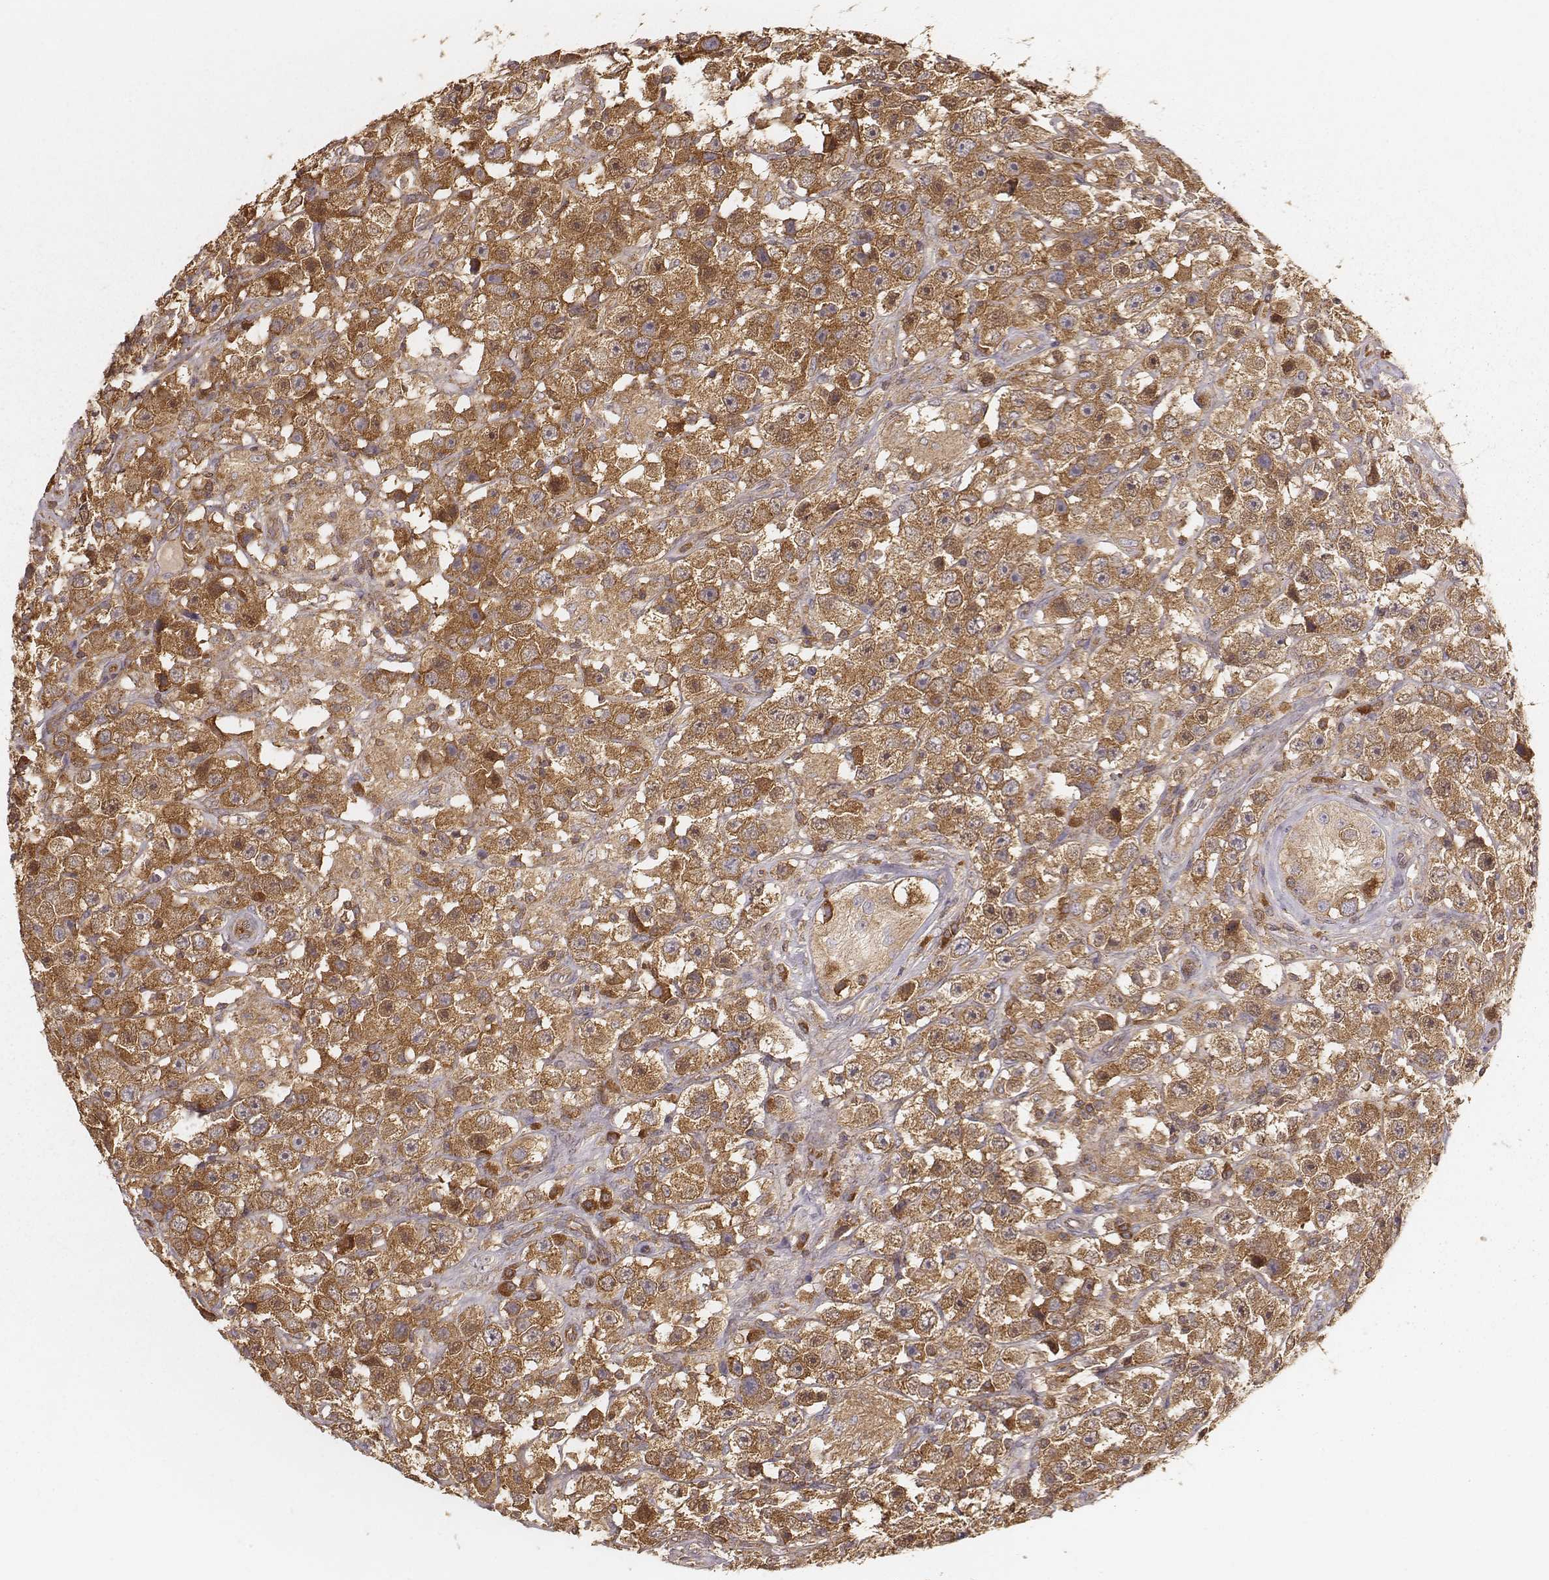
{"staining": {"intensity": "moderate", "quantity": ">75%", "location": "cytoplasmic/membranous"}, "tissue": "testis cancer", "cell_type": "Tumor cells", "image_type": "cancer", "snomed": [{"axis": "morphology", "description": "Seminoma, NOS"}, {"axis": "topography", "description": "Testis"}], "caption": "Testis seminoma stained with a protein marker exhibits moderate staining in tumor cells.", "gene": "CARS1", "patient": {"sex": "male", "age": 45}}